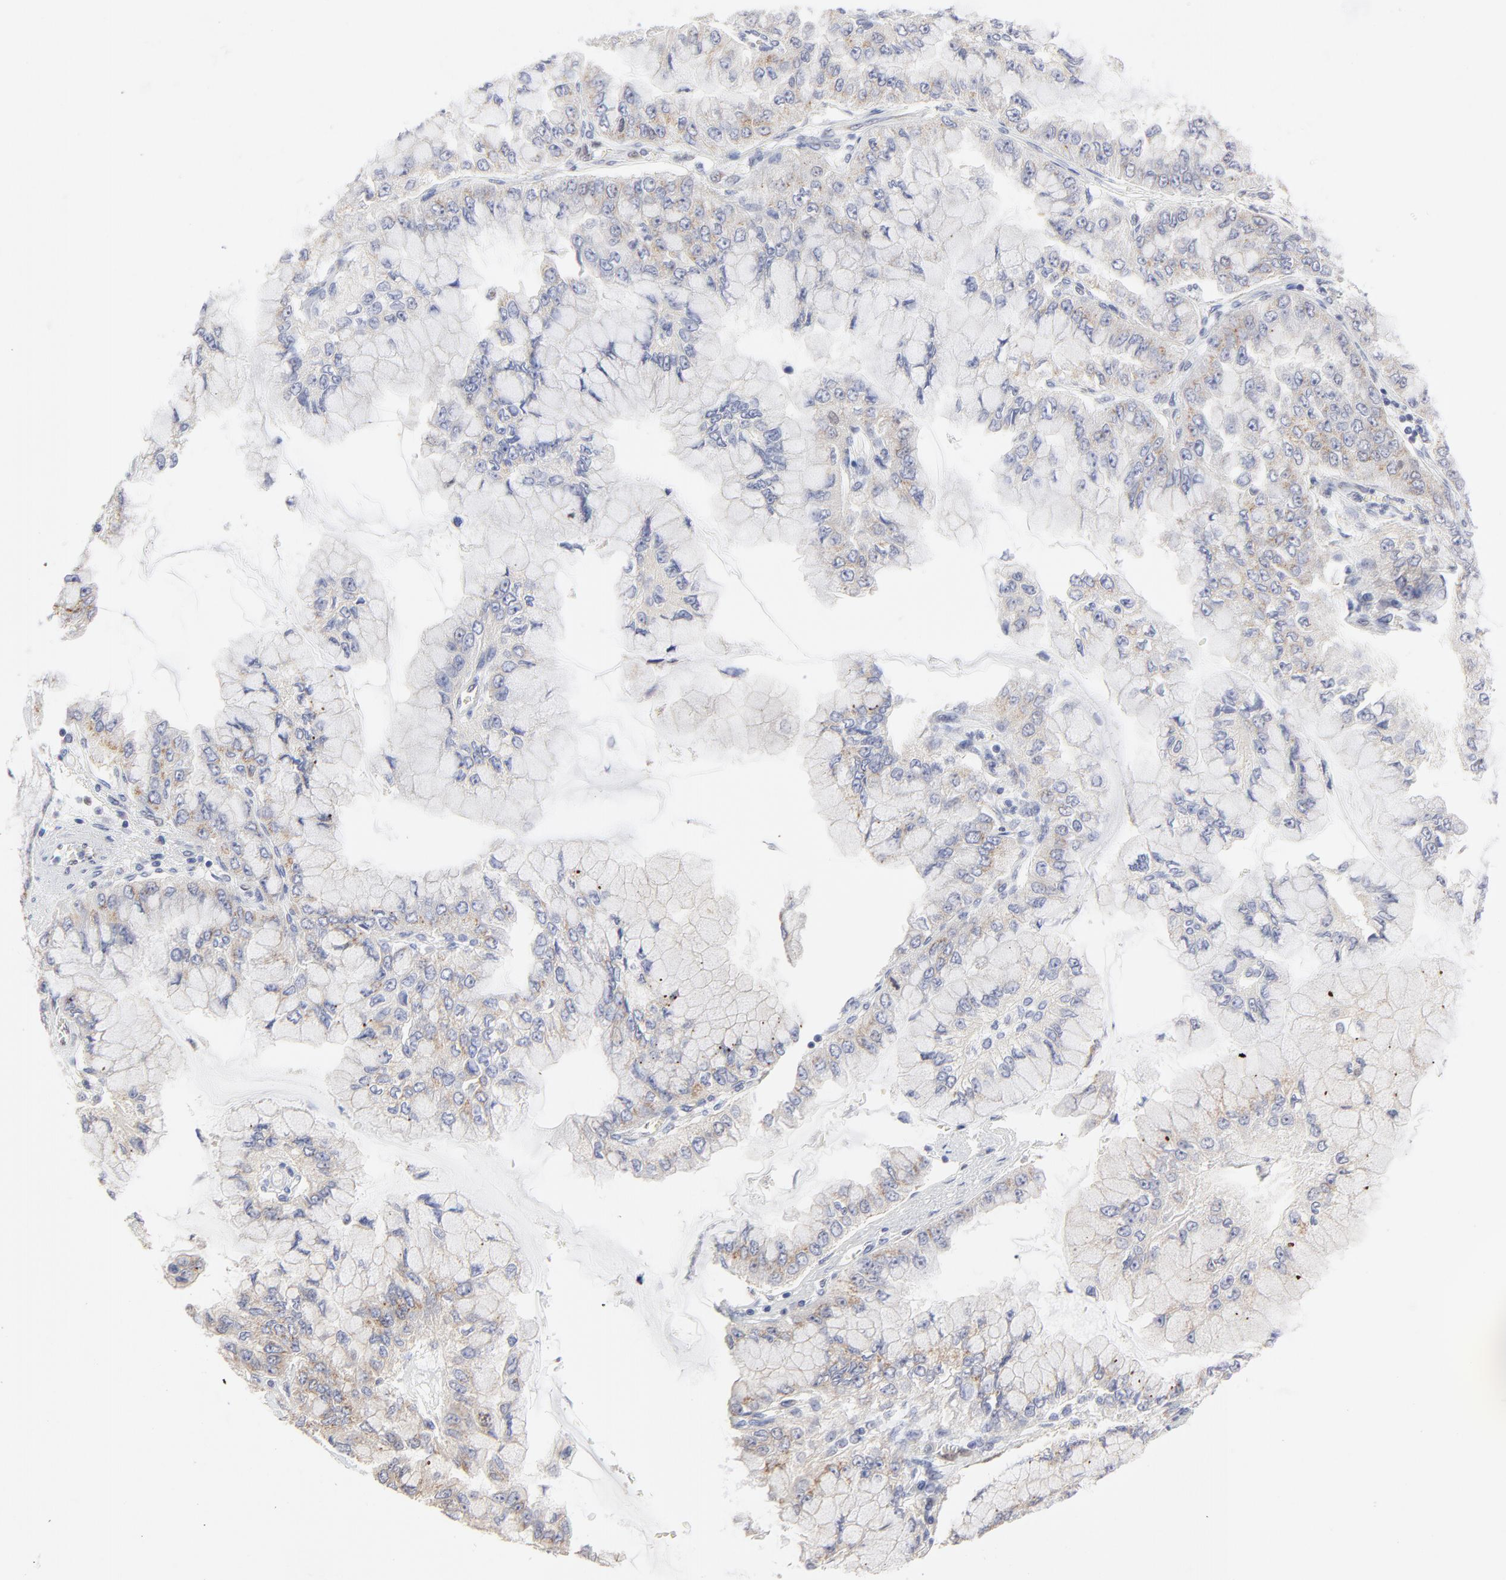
{"staining": {"intensity": "weak", "quantity": "<25%", "location": "cytoplasmic/membranous"}, "tissue": "liver cancer", "cell_type": "Tumor cells", "image_type": "cancer", "snomed": [{"axis": "morphology", "description": "Cholangiocarcinoma"}, {"axis": "topography", "description": "Liver"}], "caption": "Immunohistochemical staining of liver cancer (cholangiocarcinoma) demonstrates no significant positivity in tumor cells.", "gene": "NCAPH", "patient": {"sex": "female", "age": 79}}